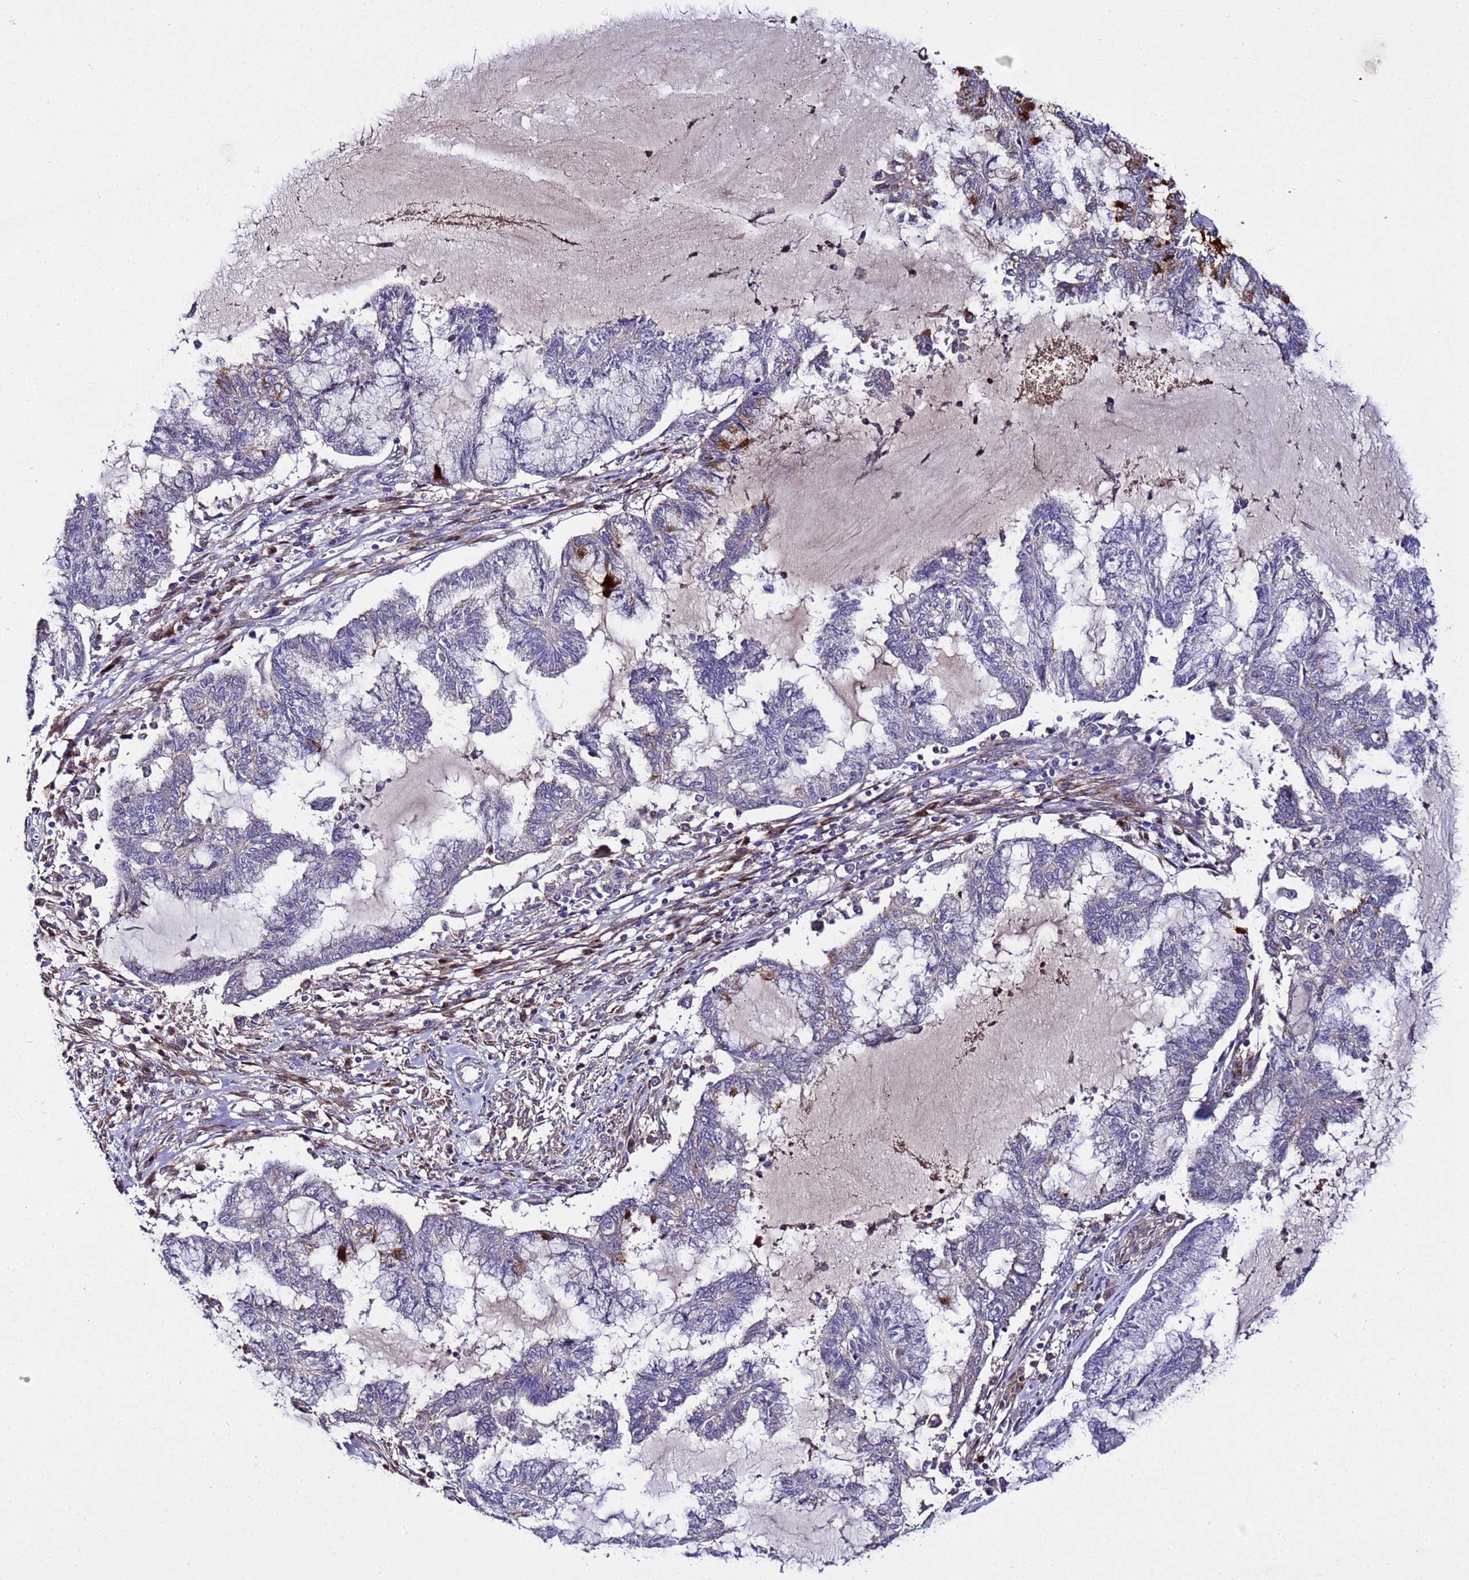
{"staining": {"intensity": "negative", "quantity": "none", "location": "none"}, "tissue": "endometrial cancer", "cell_type": "Tumor cells", "image_type": "cancer", "snomed": [{"axis": "morphology", "description": "Adenocarcinoma, NOS"}, {"axis": "topography", "description": "Endometrium"}], "caption": "Immunohistochemistry (IHC) micrograph of human endometrial adenocarcinoma stained for a protein (brown), which exhibits no expression in tumor cells.", "gene": "PLXDC2", "patient": {"sex": "female", "age": 86}}